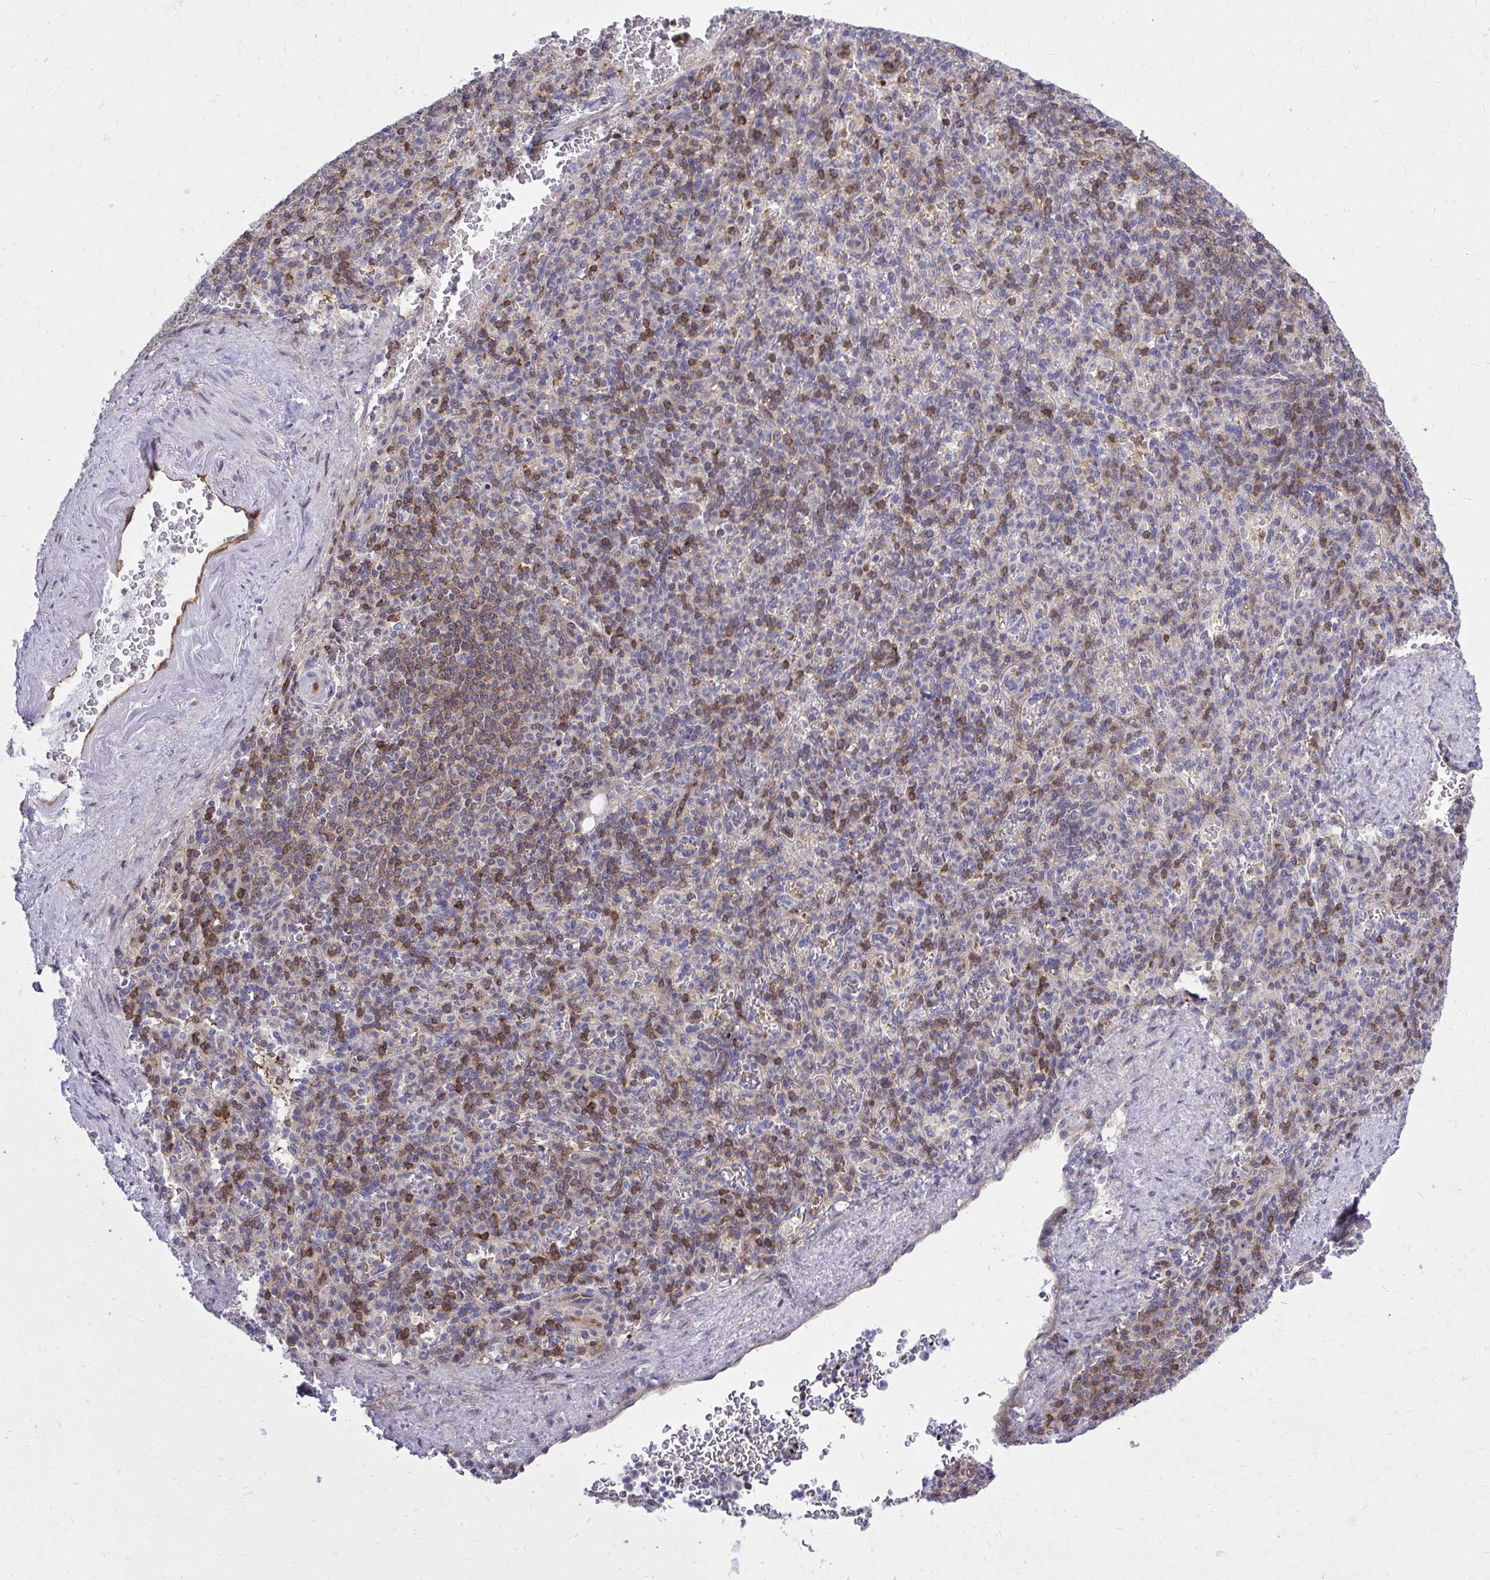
{"staining": {"intensity": "moderate", "quantity": "25%-75%", "location": "cytoplasmic/membranous"}, "tissue": "spleen", "cell_type": "Cells in red pulp", "image_type": "normal", "snomed": [{"axis": "morphology", "description": "Normal tissue, NOS"}, {"axis": "topography", "description": "Spleen"}], "caption": "Immunohistochemistry image of benign spleen: human spleen stained using immunohistochemistry demonstrates medium levels of moderate protein expression localized specifically in the cytoplasmic/membranous of cells in red pulp, appearing as a cytoplasmic/membranous brown color.", "gene": "FOXN3", "patient": {"sex": "female", "age": 74}}